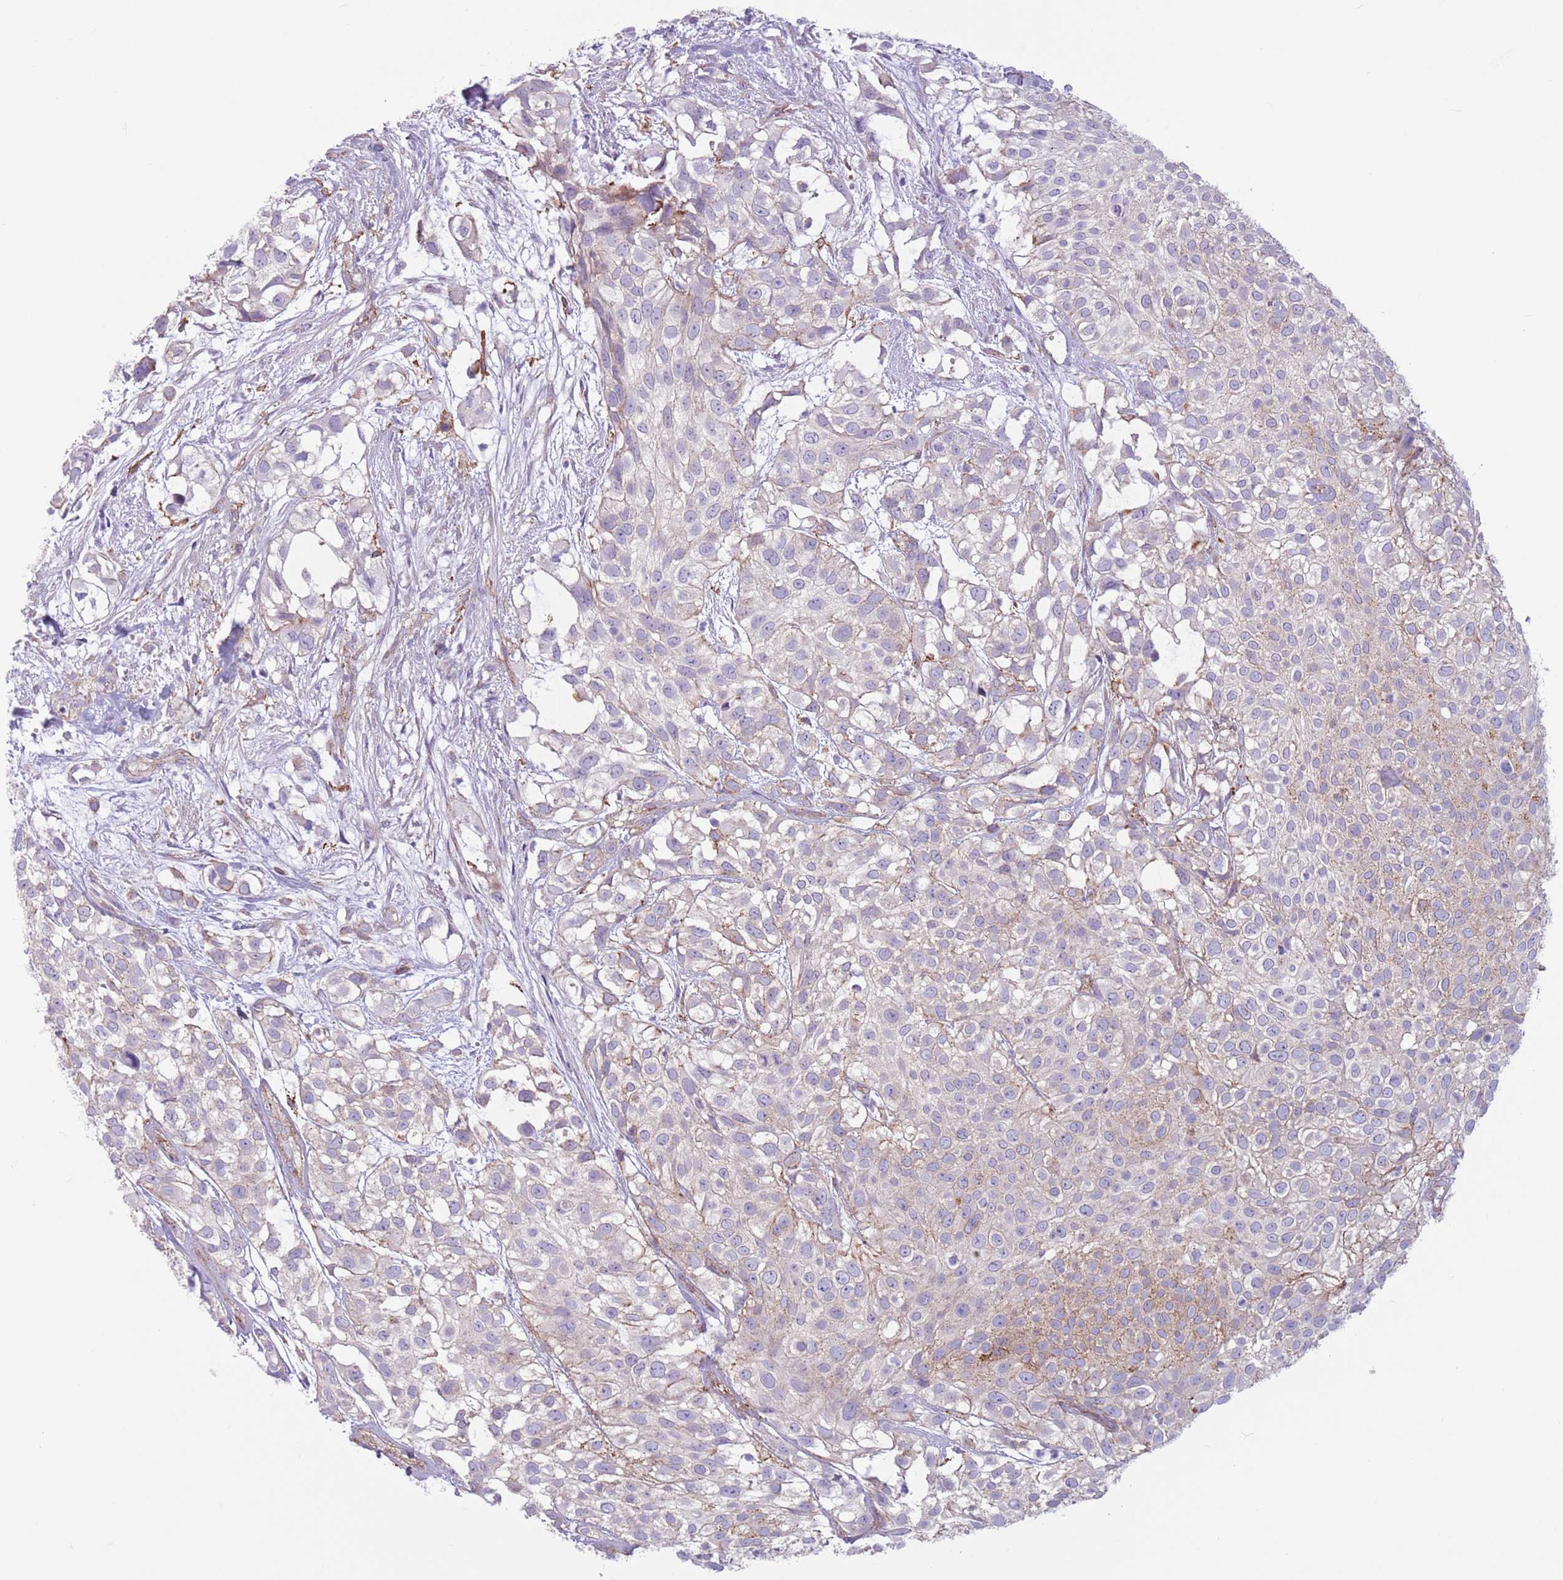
{"staining": {"intensity": "negative", "quantity": "none", "location": "none"}, "tissue": "urothelial cancer", "cell_type": "Tumor cells", "image_type": "cancer", "snomed": [{"axis": "morphology", "description": "Urothelial carcinoma, High grade"}, {"axis": "topography", "description": "Urinary bladder"}], "caption": "This histopathology image is of urothelial cancer stained with IHC to label a protein in brown with the nuclei are counter-stained blue. There is no expression in tumor cells.", "gene": "SNX6", "patient": {"sex": "male", "age": 56}}